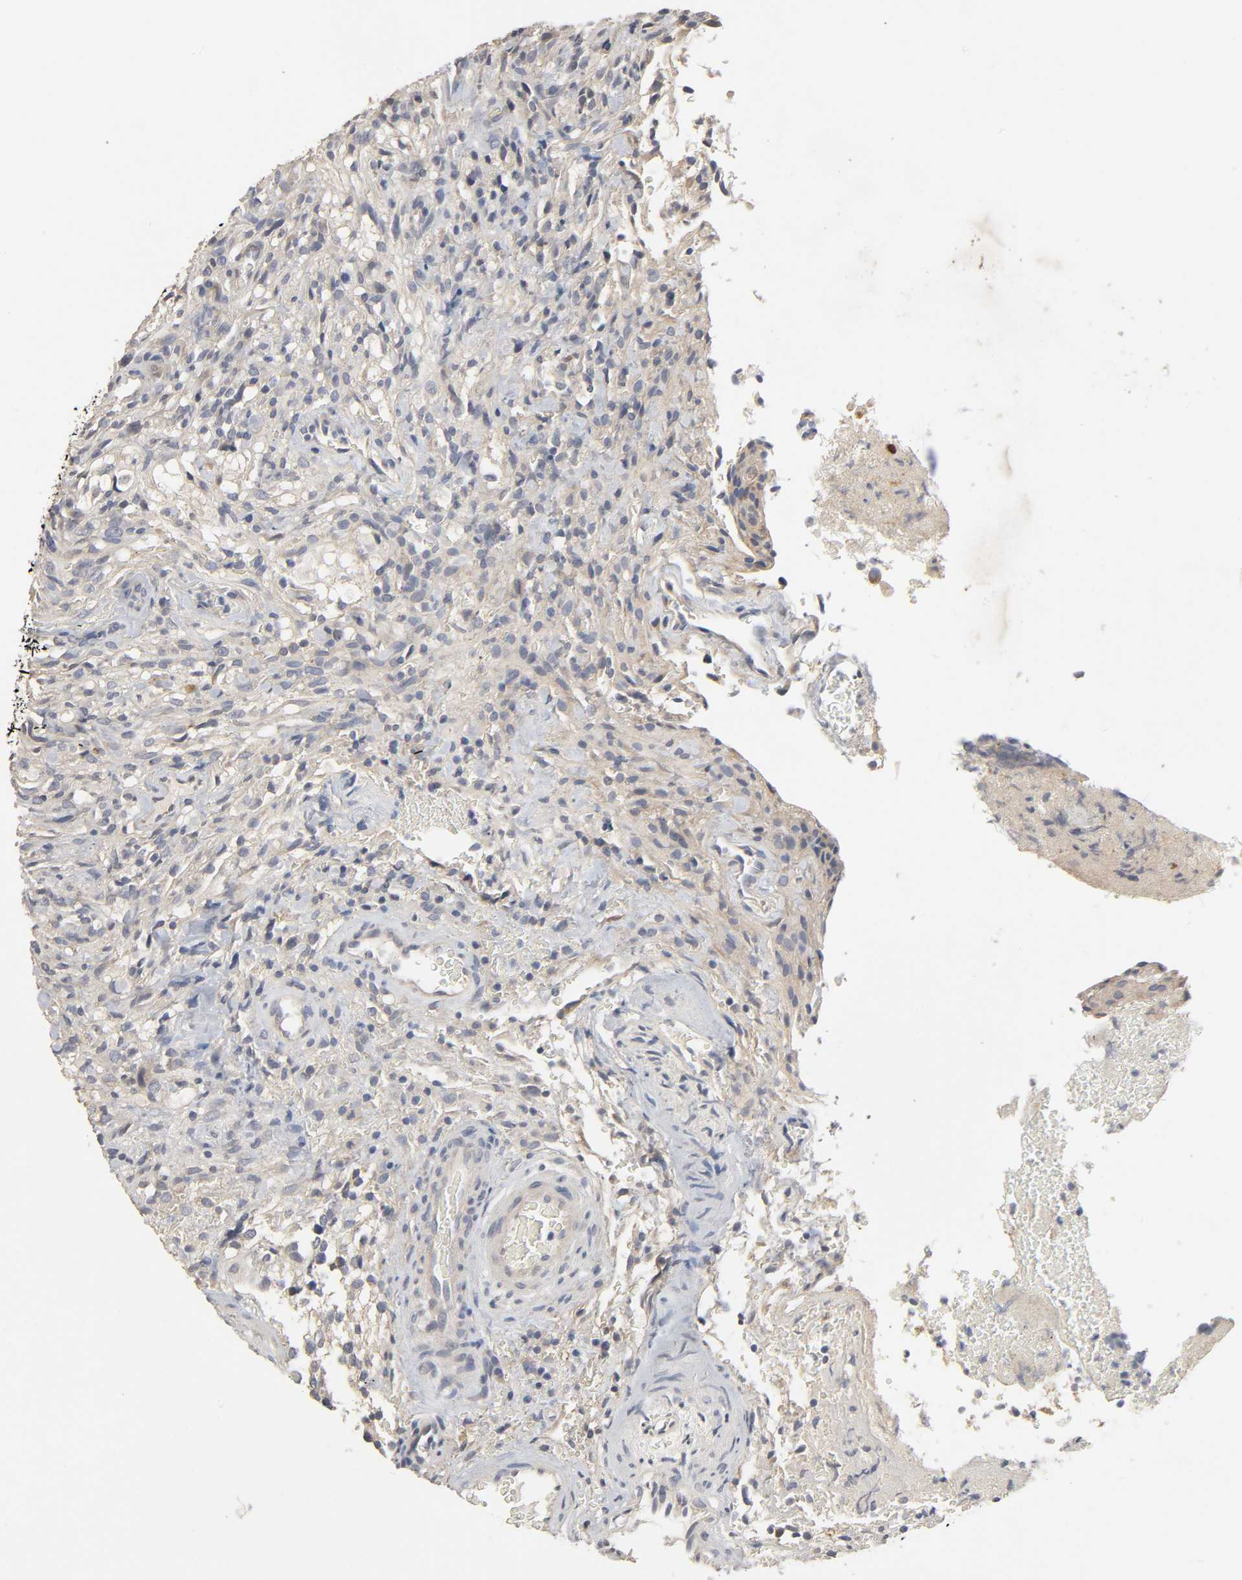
{"staining": {"intensity": "negative", "quantity": "none", "location": "none"}, "tissue": "glioma", "cell_type": "Tumor cells", "image_type": "cancer", "snomed": [{"axis": "morphology", "description": "Normal tissue, NOS"}, {"axis": "morphology", "description": "Glioma, malignant, High grade"}, {"axis": "topography", "description": "Cerebral cortex"}], "caption": "Photomicrograph shows no significant protein staining in tumor cells of glioma.", "gene": "SLC10A2", "patient": {"sex": "male", "age": 75}}